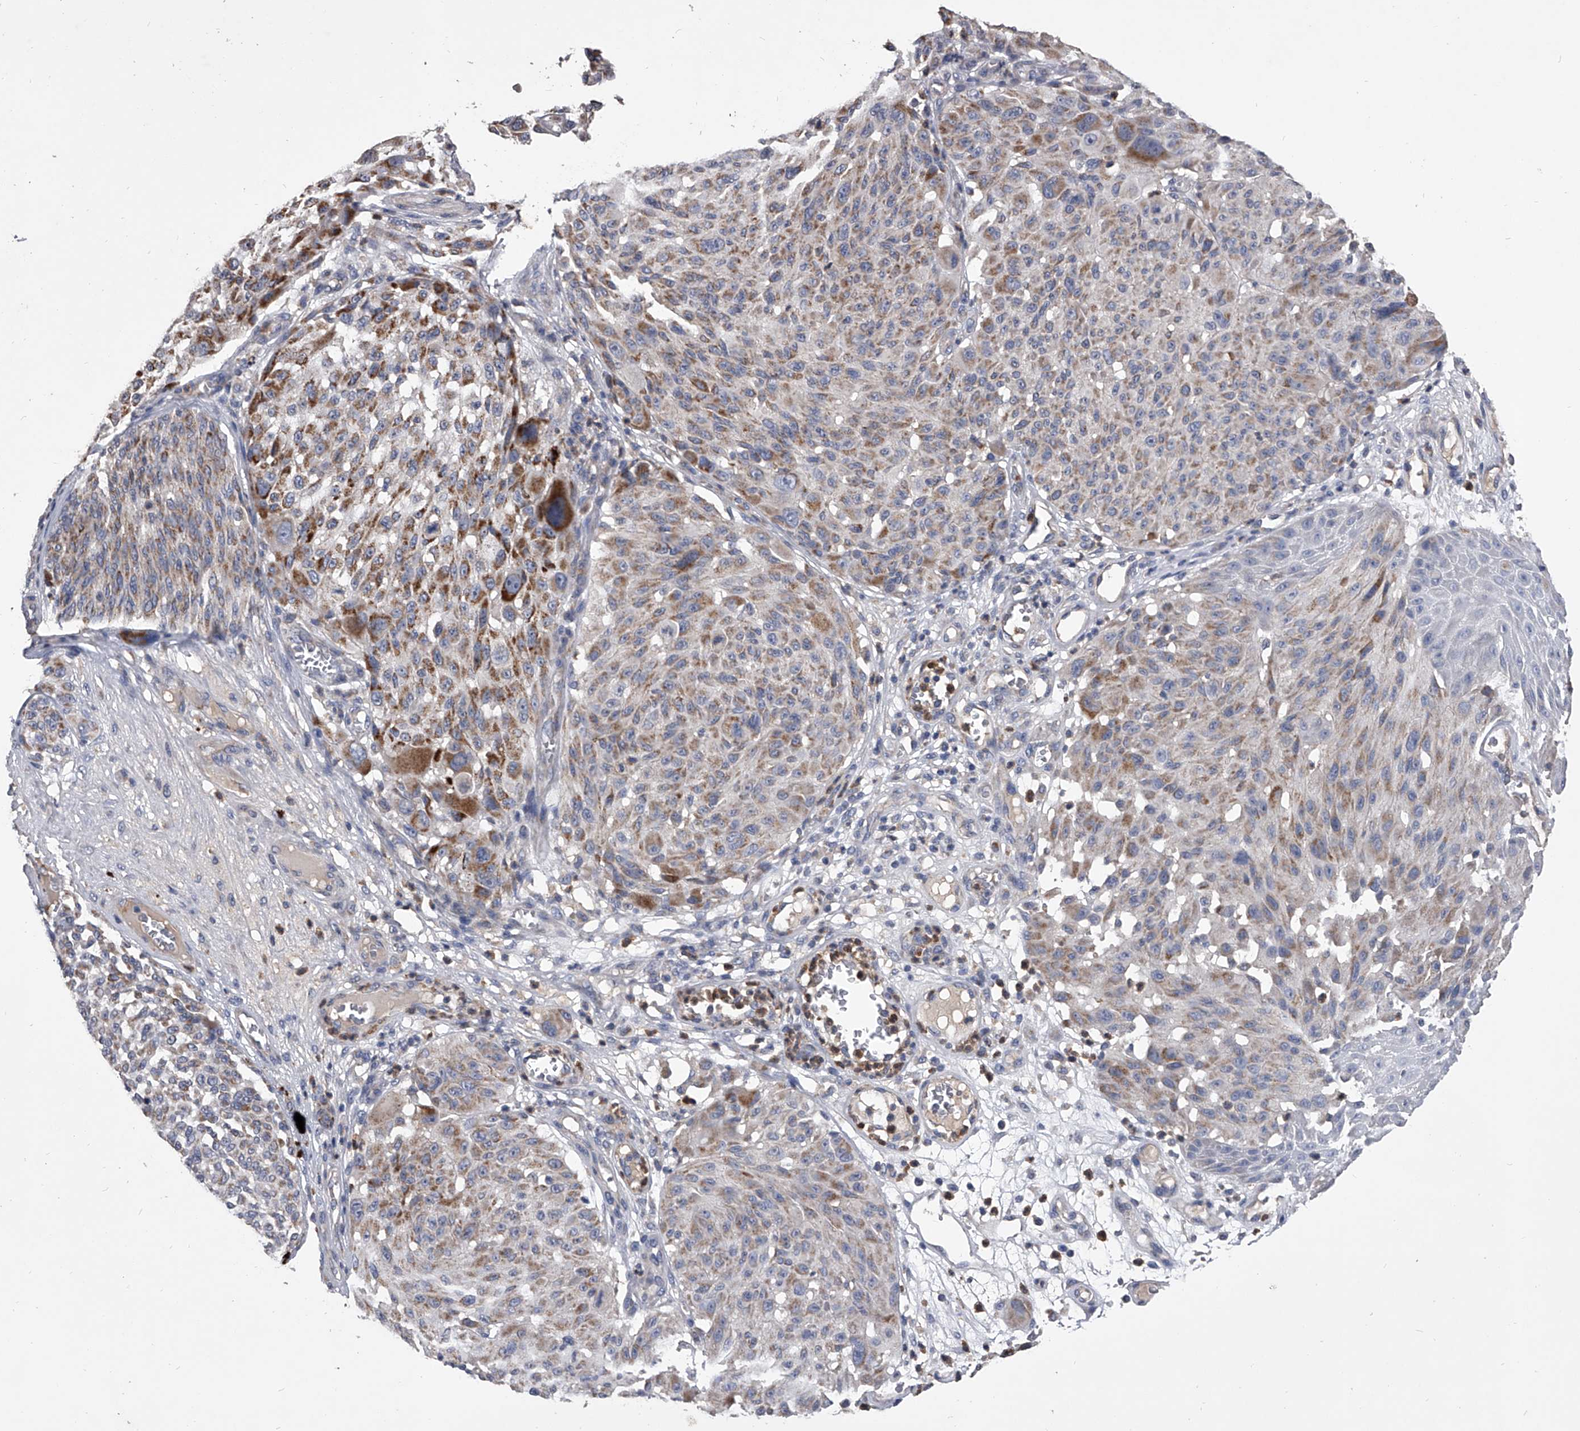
{"staining": {"intensity": "moderate", "quantity": "25%-75%", "location": "cytoplasmic/membranous"}, "tissue": "melanoma", "cell_type": "Tumor cells", "image_type": "cancer", "snomed": [{"axis": "morphology", "description": "Malignant melanoma, NOS"}, {"axis": "topography", "description": "Skin"}], "caption": "Brown immunohistochemical staining in human melanoma exhibits moderate cytoplasmic/membranous positivity in approximately 25%-75% of tumor cells.", "gene": "NRP1", "patient": {"sex": "male", "age": 83}}